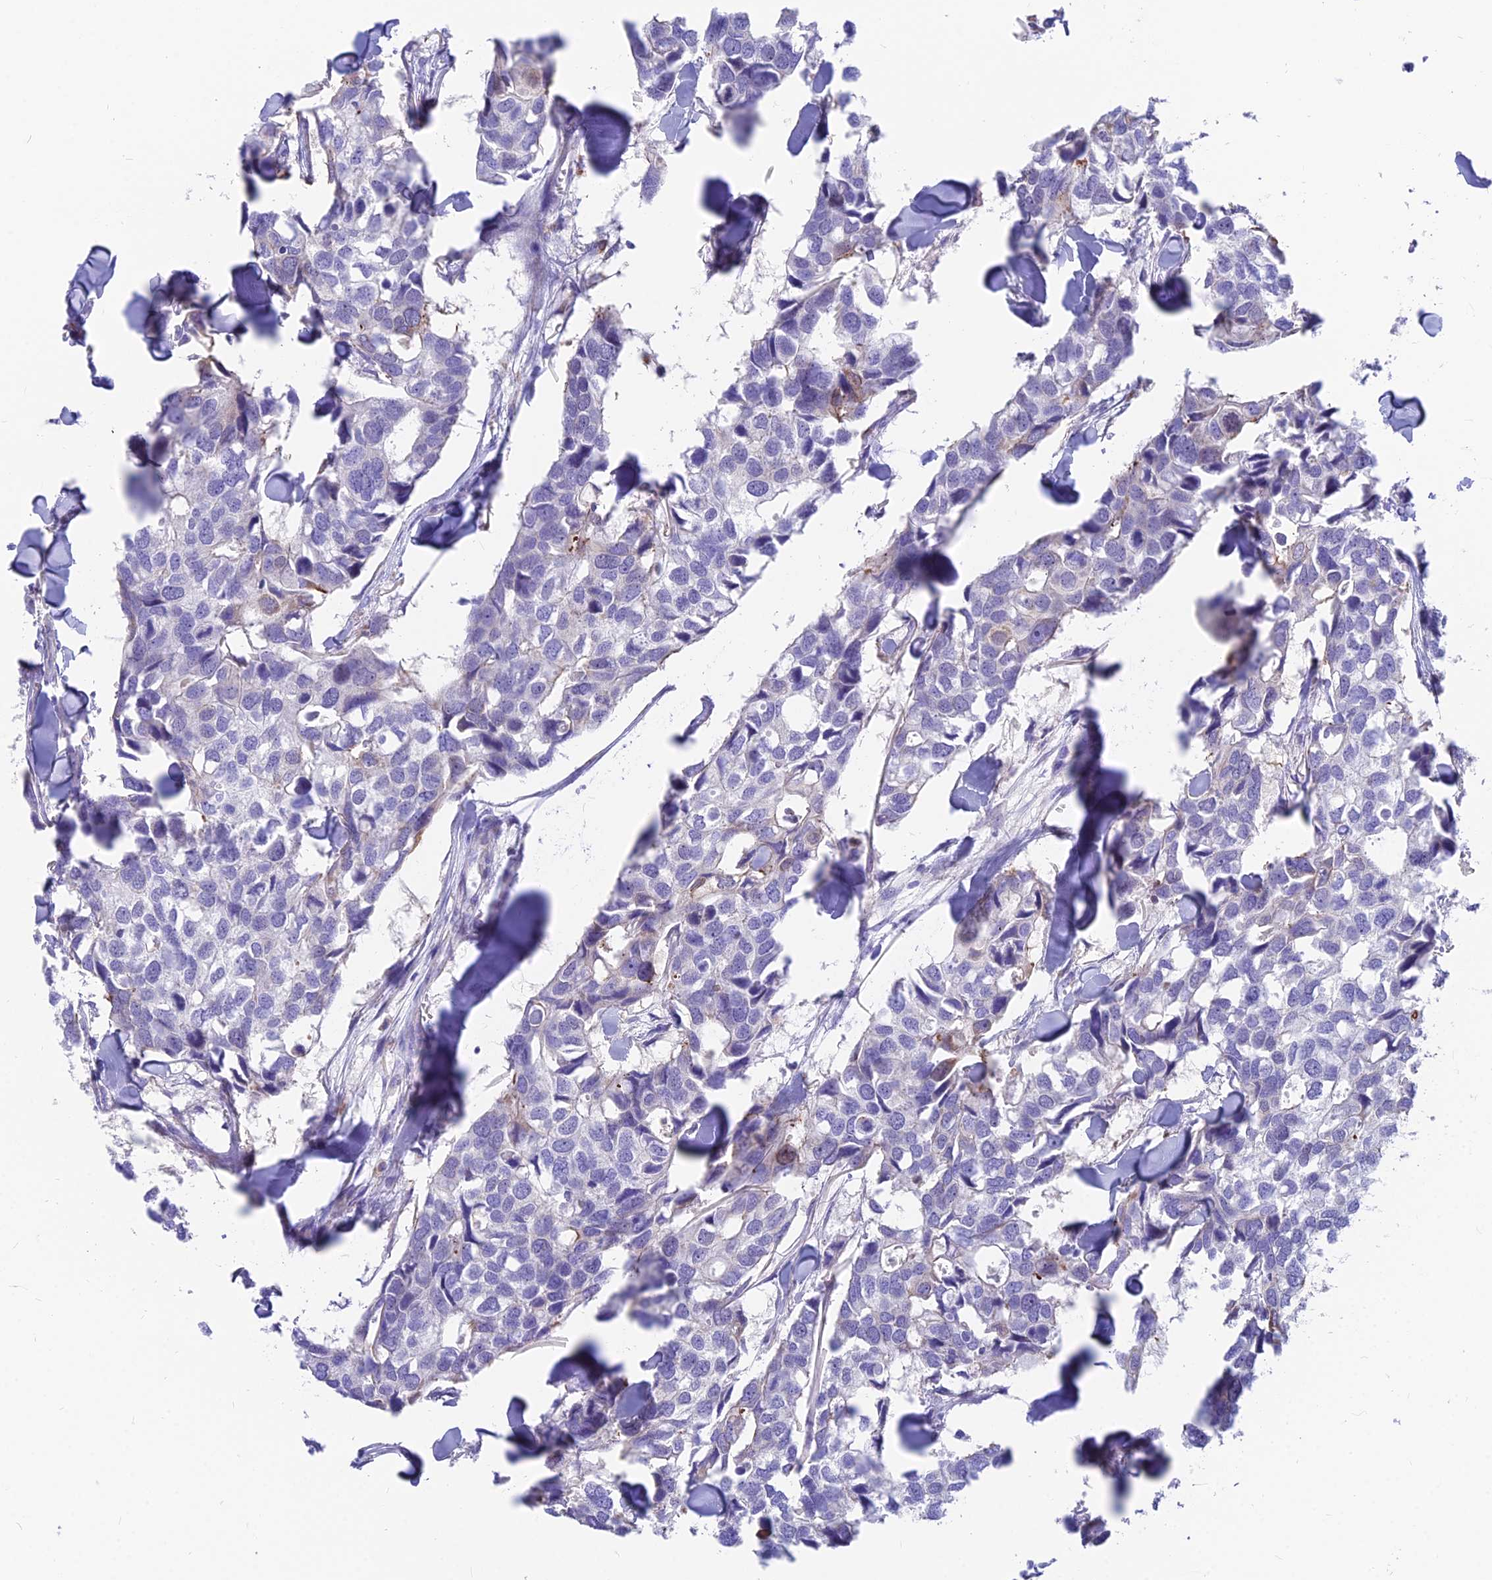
{"staining": {"intensity": "weak", "quantity": "<25%", "location": "cytoplasmic/membranous"}, "tissue": "breast cancer", "cell_type": "Tumor cells", "image_type": "cancer", "snomed": [{"axis": "morphology", "description": "Duct carcinoma"}, {"axis": "topography", "description": "Breast"}], "caption": "IHC of breast cancer displays no staining in tumor cells. Nuclei are stained in blue.", "gene": "TIGD6", "patient": {"sex": "female", "age": 83}}